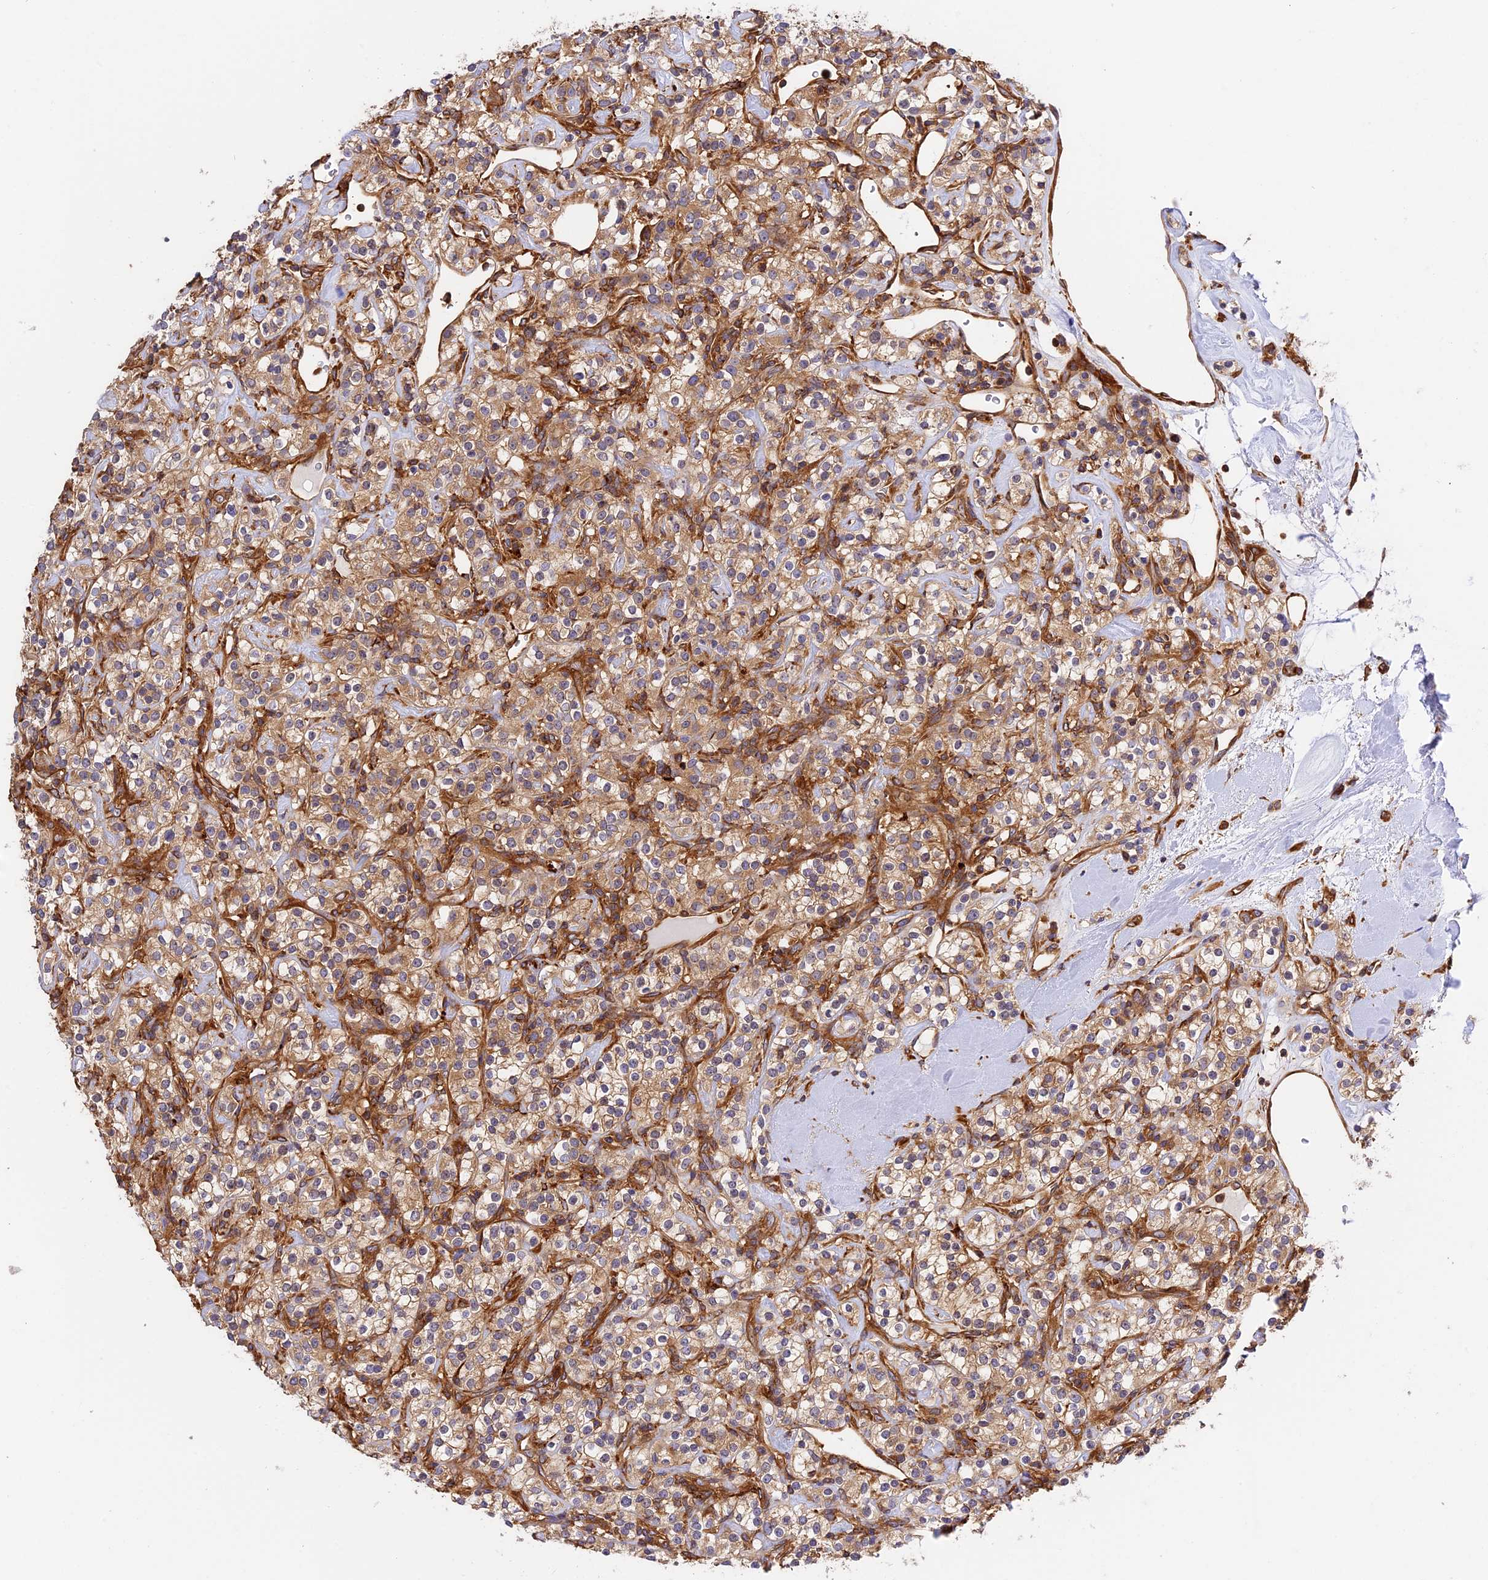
{"staining": {"intensity": "moderate", "quantity": ">75%", "location": "cytoplasmic/membranous"}, "tissue": "renal cancer", "cell_type": "Tumor cells", "image_type": "cancer", "snomed": [{"axis": "morphology", "description": "Adenocarcinoma, NOS"}, {"axis": "topography", "description": "Kidney"}], "caption": "Immunohistochemistry image of neoplastic tissue: renal cancer stained using IHC shows medium levels of moderate protein expression localized specifically in the cytoplasmic/membranous of tumor cells, appearing as a cytoplasmic/membranous brown color.", "gene": "C5orf22", "patient": {"sex": "male", "age": 77}}